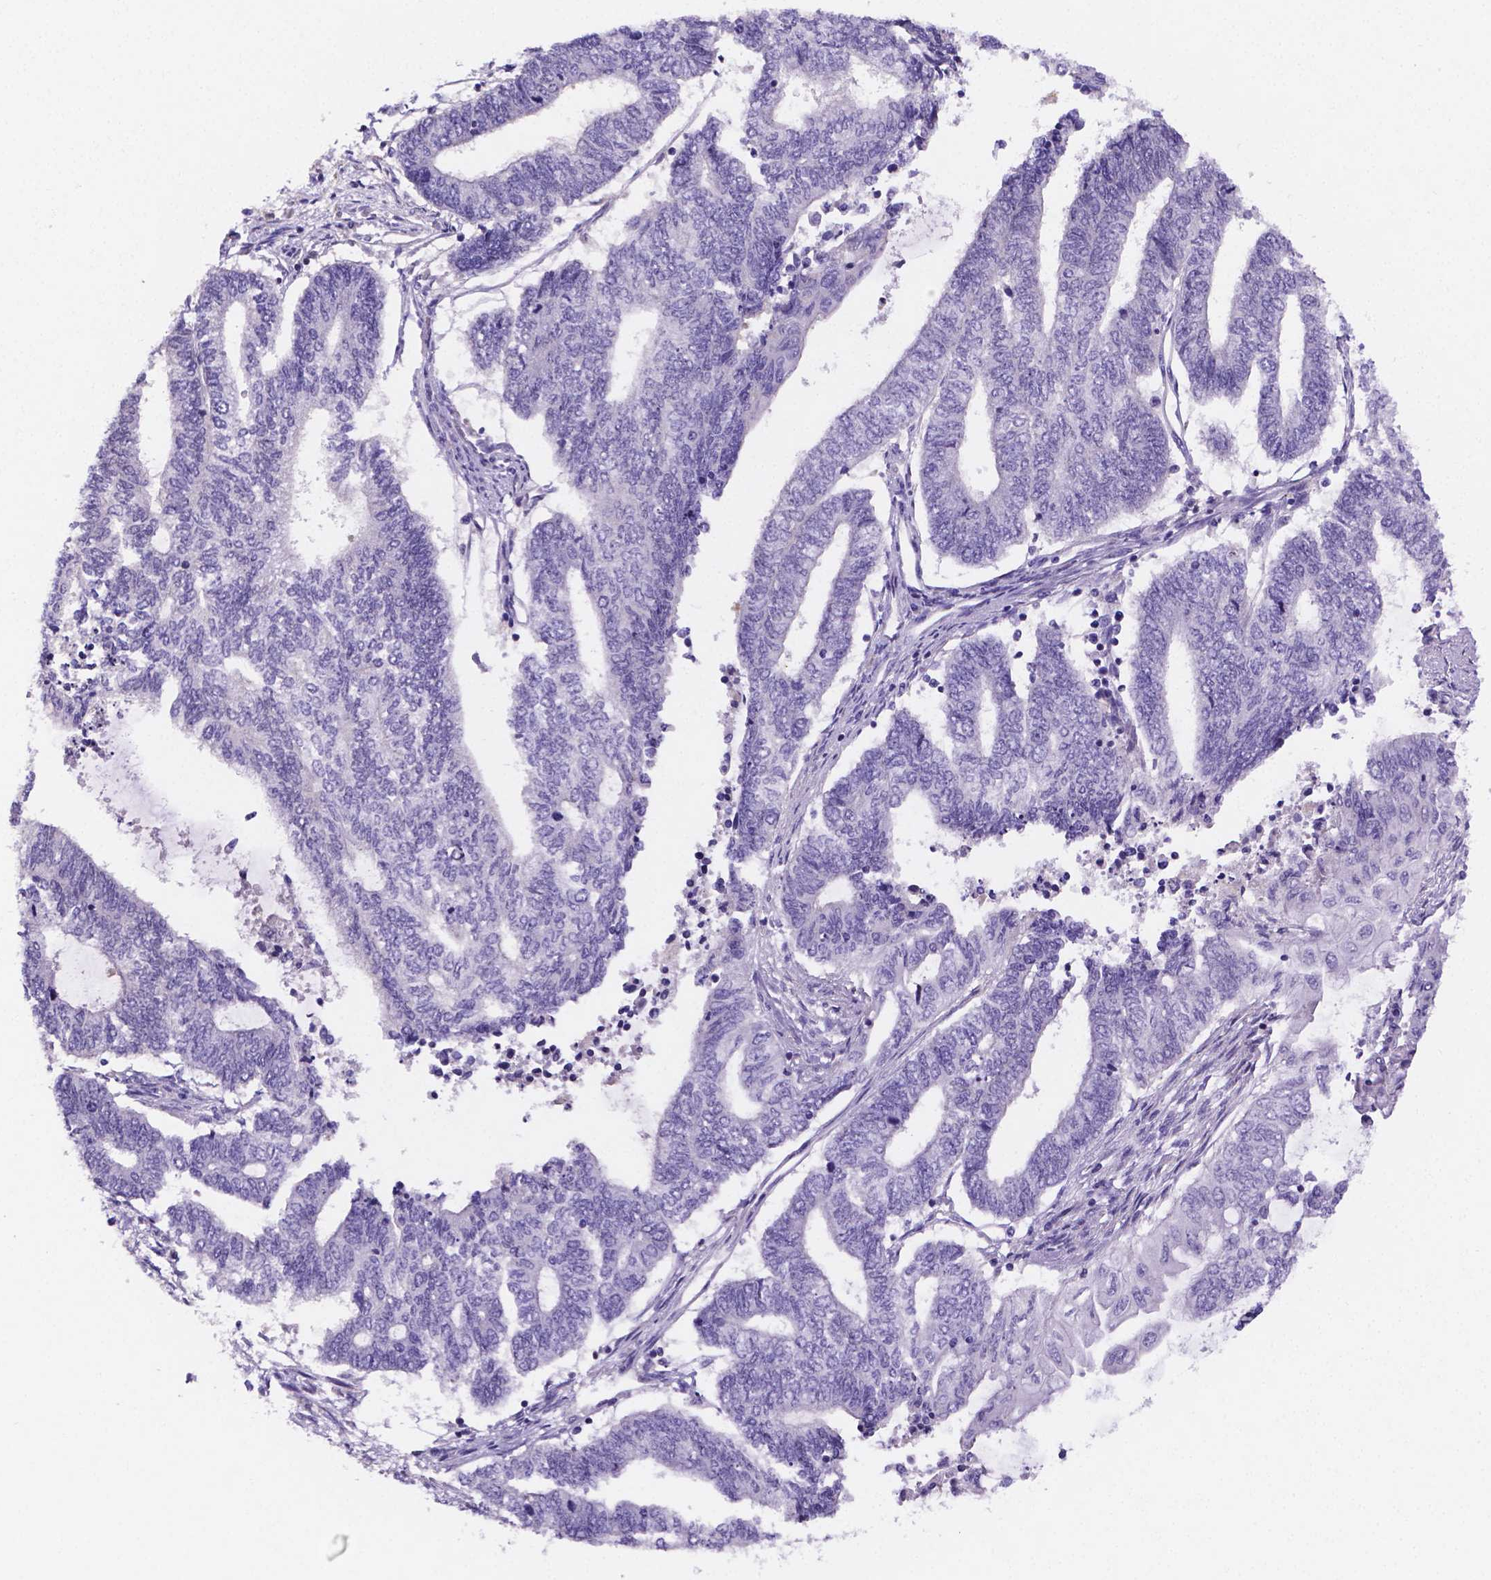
{"staining": {"intensity": "negative", "quantity": "none", "location": "none"}, "tissue": "prostate cancer", "cell_type": "Tumor cells", "image_type": "cancer", "snomed": [{"axis": "morphology", "description": "Adenocarcinoma, High grade"}, {"axis": "topography", "description": "Prostate"}], "caption": "A histopathology image of adenocarcinoma (high-grade) (prostate) stained for a protein demonstrates no brown staining in tumor cells.", "gene": "NRGN", "patient": {"sex": "male", "age": 58}}